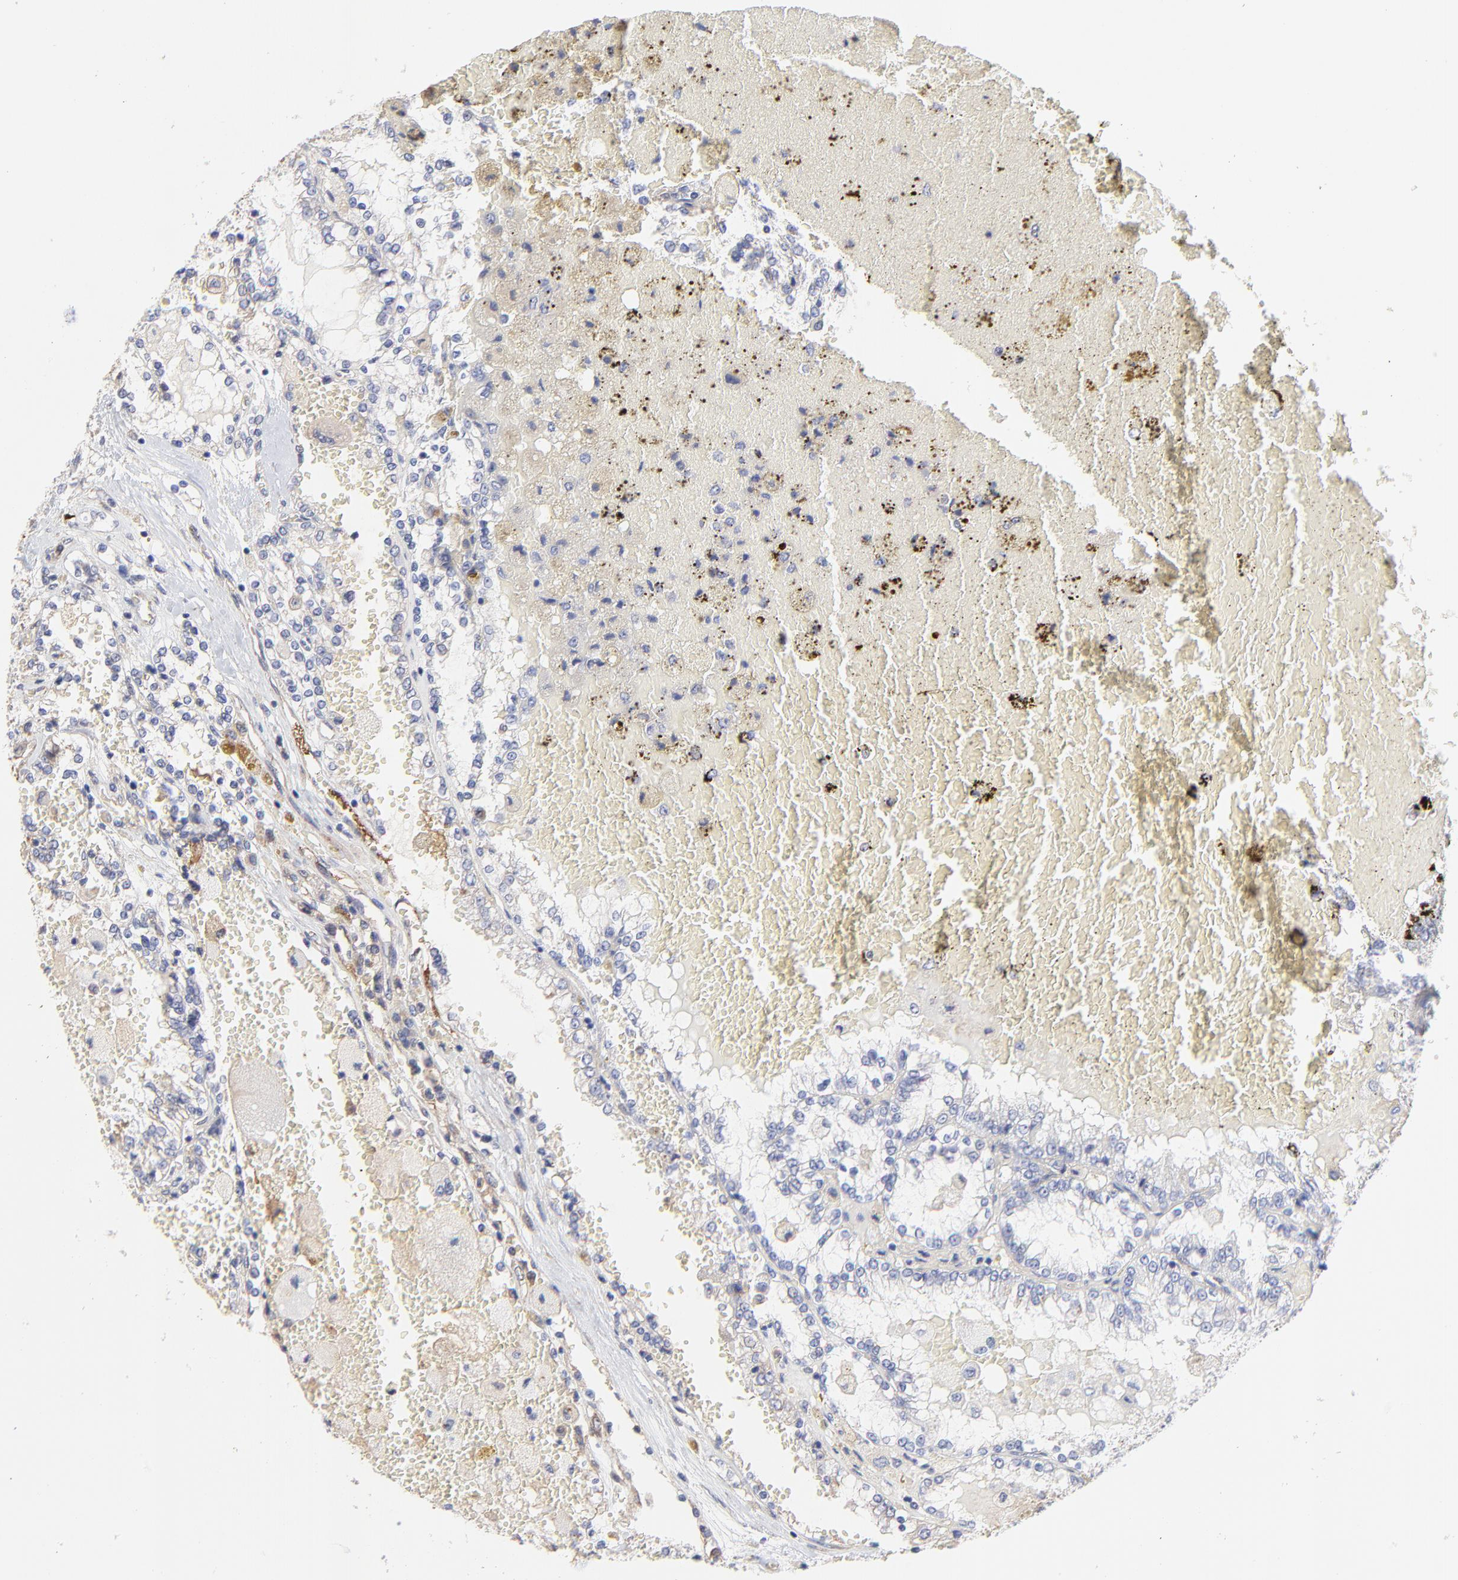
{"staining": {"intensity": "negative", "quantity": "none", "location": "none"}, "tissue": "renal cancer", "cell_type": "Tumor cells", "image_type": "cancer", "snomed": [{"axis": "morphology", "description": "Adenocarcinoma, NOS"}, {"axis": "topography", "description": "Kidney"}], "caption": "DAB (3,3'-diaminobenzidine) immunohistochemical staining of renal cancer shows no significant expression in tumor cells.", "gene": "LRCH2", "patient": {"sex": "female", "age": 56}}